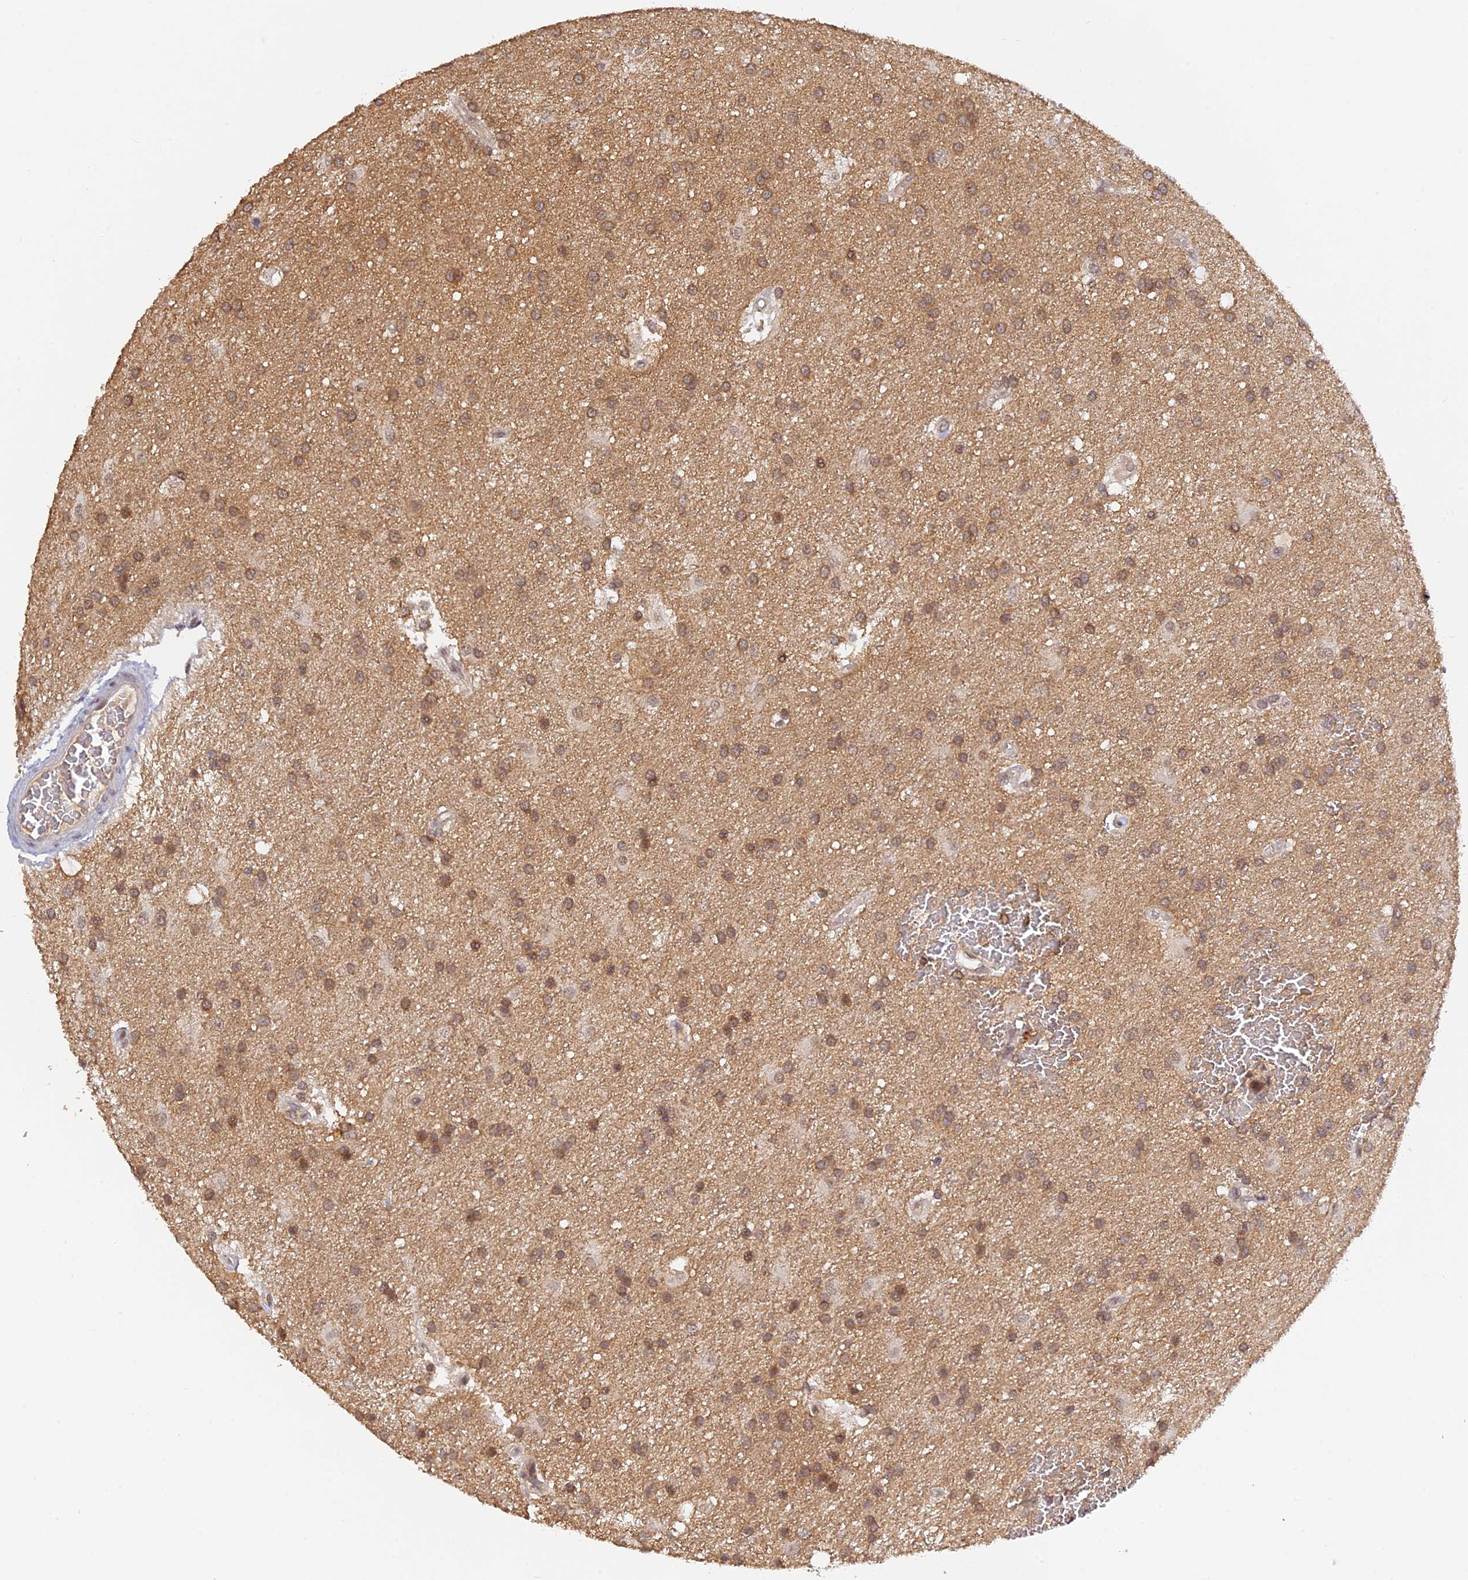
{"staining": {"intensity": "moderate", "quantity": ">75%", "location": "cytoplasmic/membranous,nuclear"}, "tissue": "glioma", "cell_type": "Tumor cells", "image_type": "cancer", "snomed": [{"axis": "morphology", "description": "Glioma, malignant, Low grade"}, {"axis": "topography", "description": "Brain"}], "caption": "Immunohistochemistry (IHC) staining of malignant glioma (low-grade), which demonstrates medium levels of moderate cytoplasmic/membranous and nuclear positivity in approximately >75% of tumor cells indicating moderate cytoplasmic/membranous and nuclear protein positivity. The staining was performed using DAB (3,3'-diaminobenzidine) (brown) for protein detection and nuclei were counterstained in hematoxylin (blue).", "gene": "ZNF436", "patient": {"sex": "male", "age": 66}}